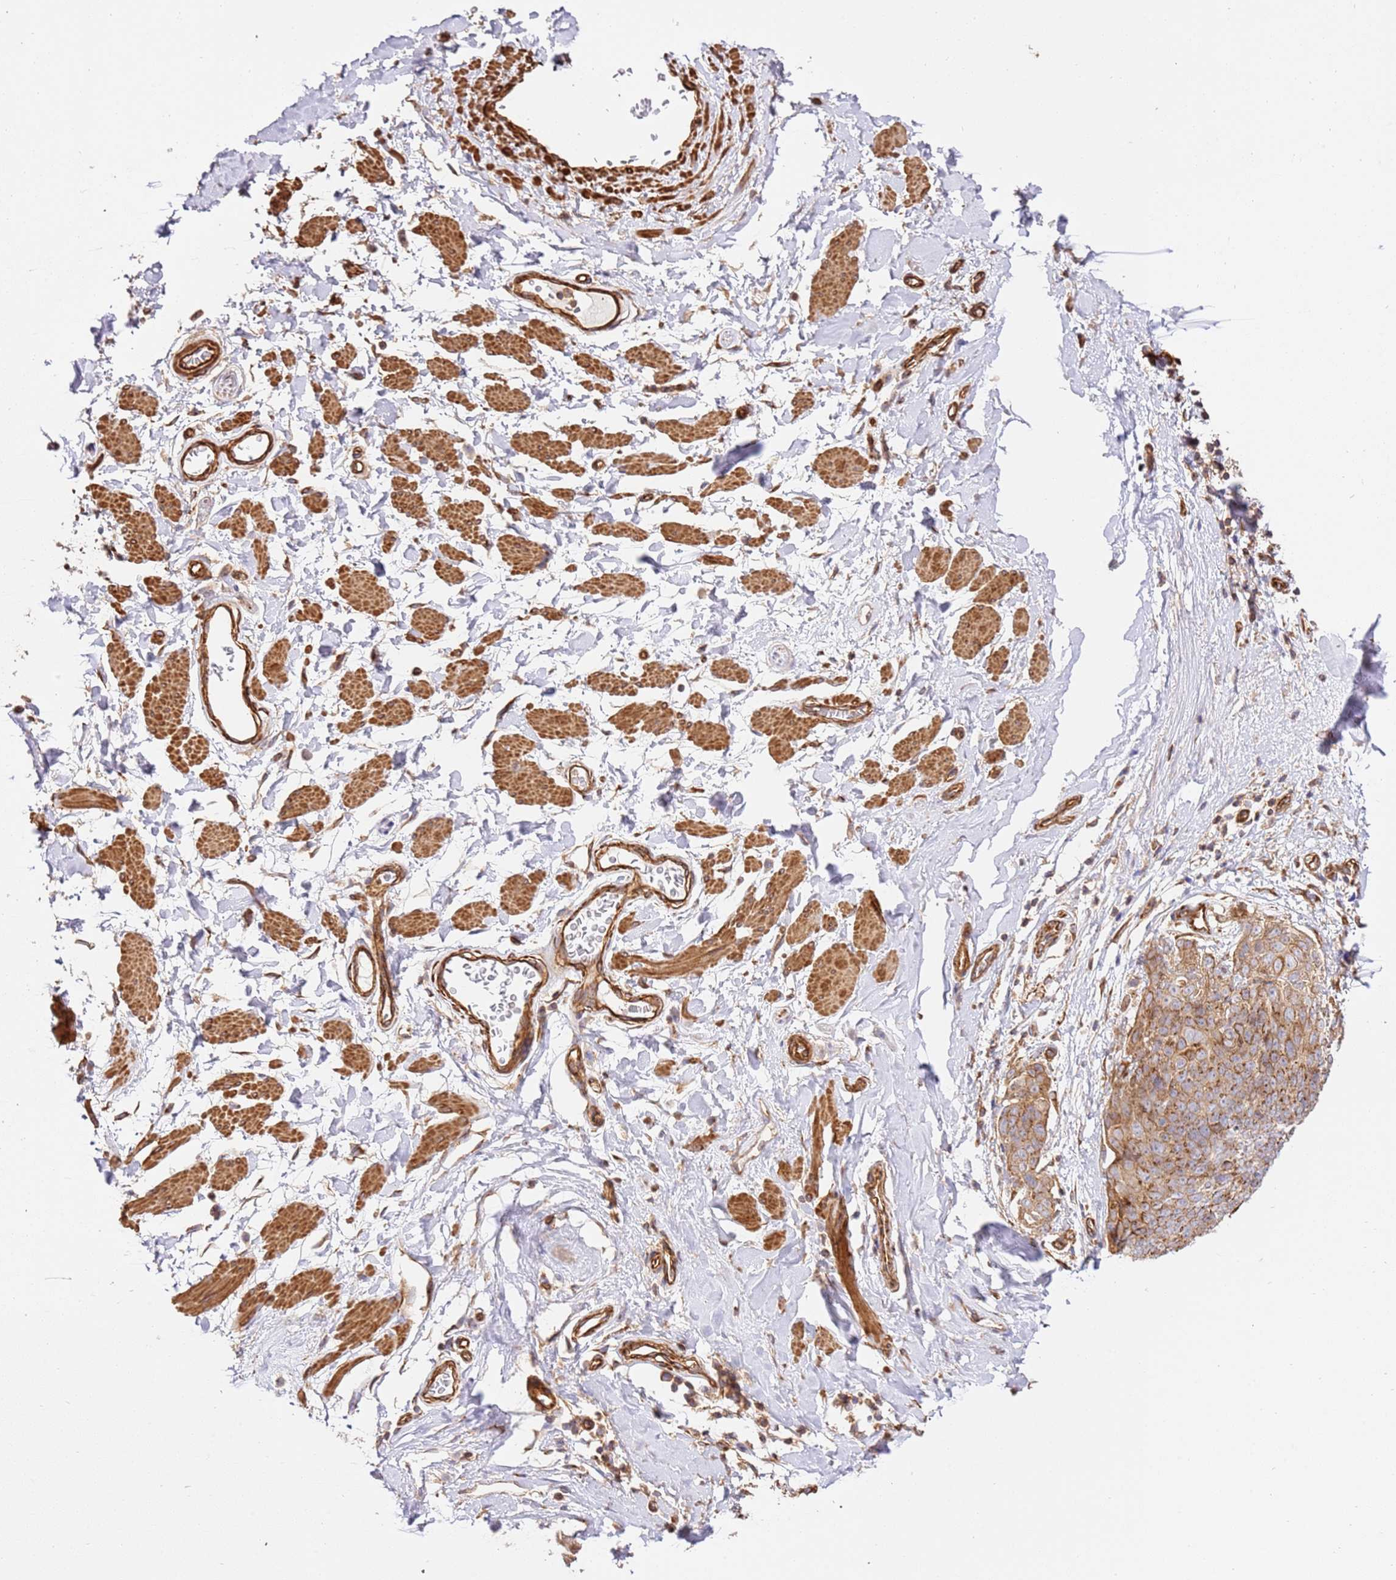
{"staining": {"intensity": "moderate", "quantity": ">75%", "location": "cytoplasmic/membranous"}, "tissue": "skin cancer", "cell_type": "Tumor cells", "image_type": "cancer", "snomed": [{"axis": "morphology", "description": "Squamous cell carcinoma, NOS"}, {"axis": "topography", "description": "Skin"}, {"axis": "topography", "description": "Vulva"}], "caption": "Squamous cell carcinoma (skin) tissue exhibits moderate cytoplasmic/membranous expression in about >75% of tumor cells, visualized by immunohistochemistry. Using DAB (brown) and hematoxylin (blue) stains, captured at high magnification using brightfield microscopy.", "gene": "ZBTB39", "patient": {"sex": "female", "age": 85}}